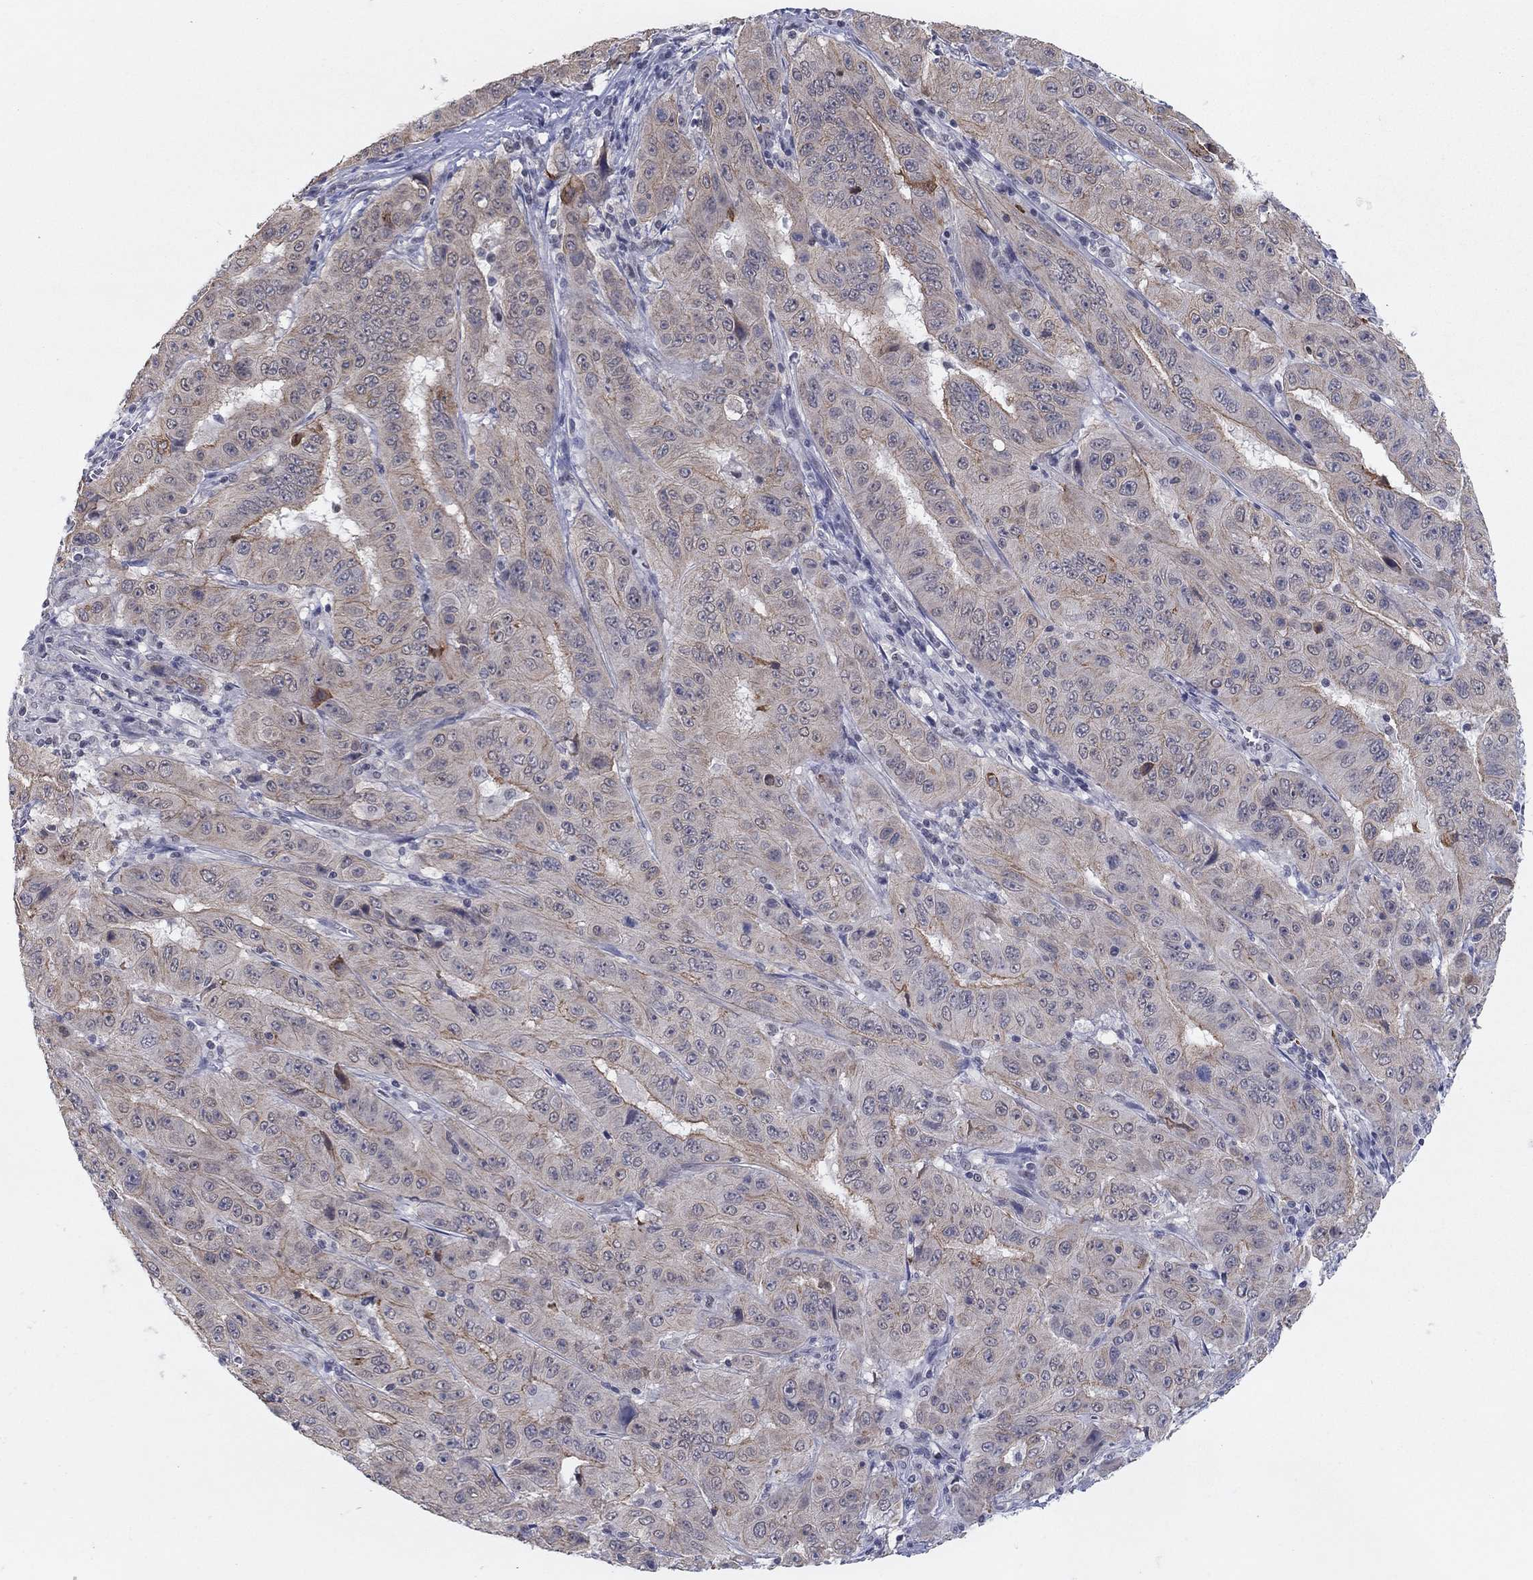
{"staining": {"intensity": "moderate", "quantity": "<25%", "location": "cytoplasmic/membranous"}, "tissue": "pancreatic cancer", "cell_type": "Tumor cells", "image_type": "cancer", "snomed": [{"axis": "morphology", "description": "Adenocarcinoma, NOS"}, {"axis": "topography", "description": "Pancreas"}], "caption": "Tumor cells exhibit moderate cytoplasmic/membranous expression in approximately <25% of cells in pancreatic adenocarcinoma.", "gene": "SLC22A2", "patient": {"sex": "male", "age": 63}}